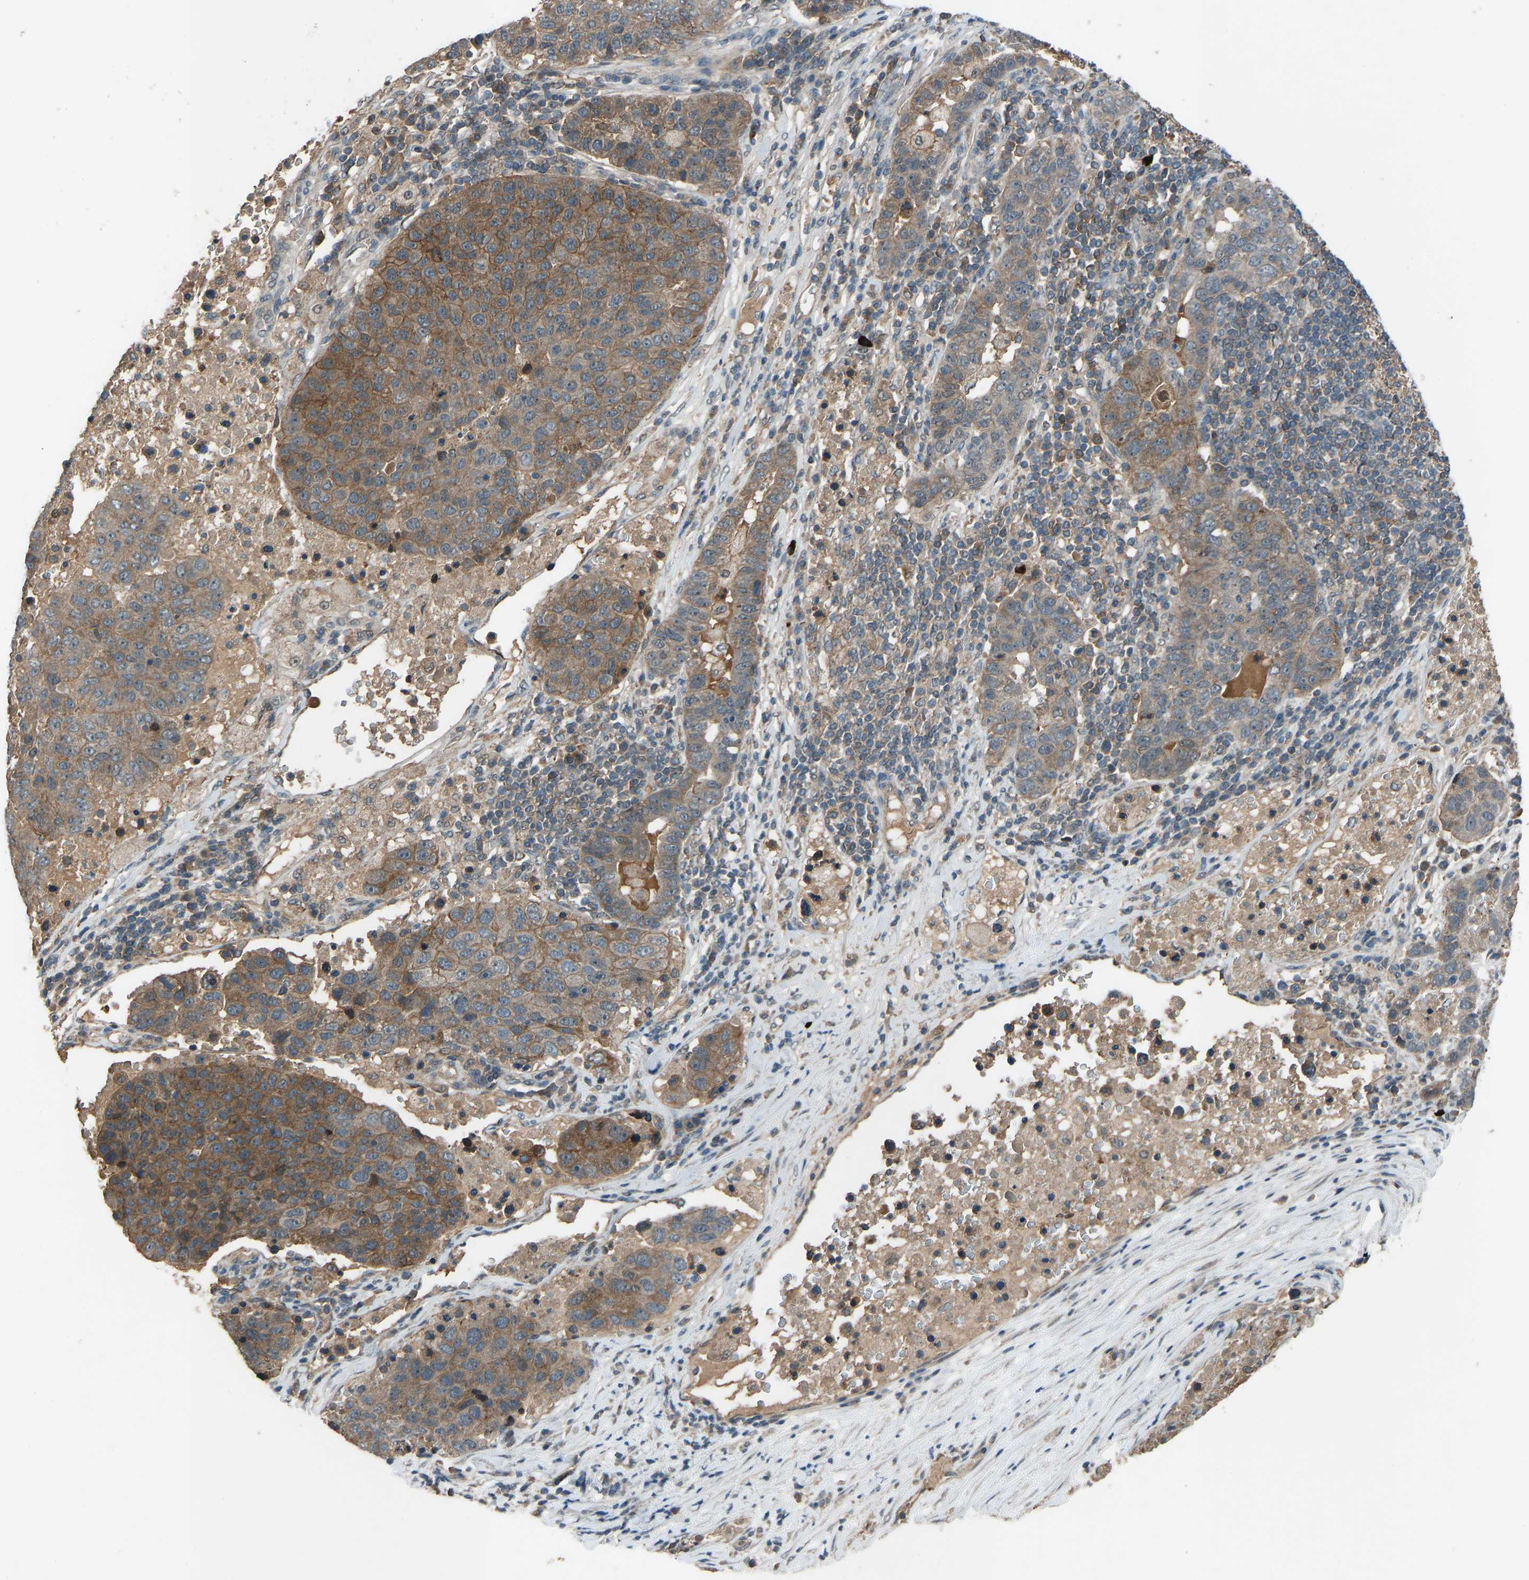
{"staining": {"intensity": "moderate", "quantity": "25%-75%", "location": "cytoplasmic/membranous"}, "tissue": "pancreatic cancer", "cell_type": "Tumor cells", "image_type": "cancer", "snomed": [{"axis": "morphology", "description": "Adenocarcinoma, NOS"}, {"axis": "topography", "description": "Pancreas"}], "caption": "Pancreatic cancer tissue reveals moderate cytoplasmic/membranous positivity in approximately 25%-75% of tumor cells, visualized by immunohistochemistry.", "gene": "SLC43A1", "patient": {"sex": "female", "age": 61}}